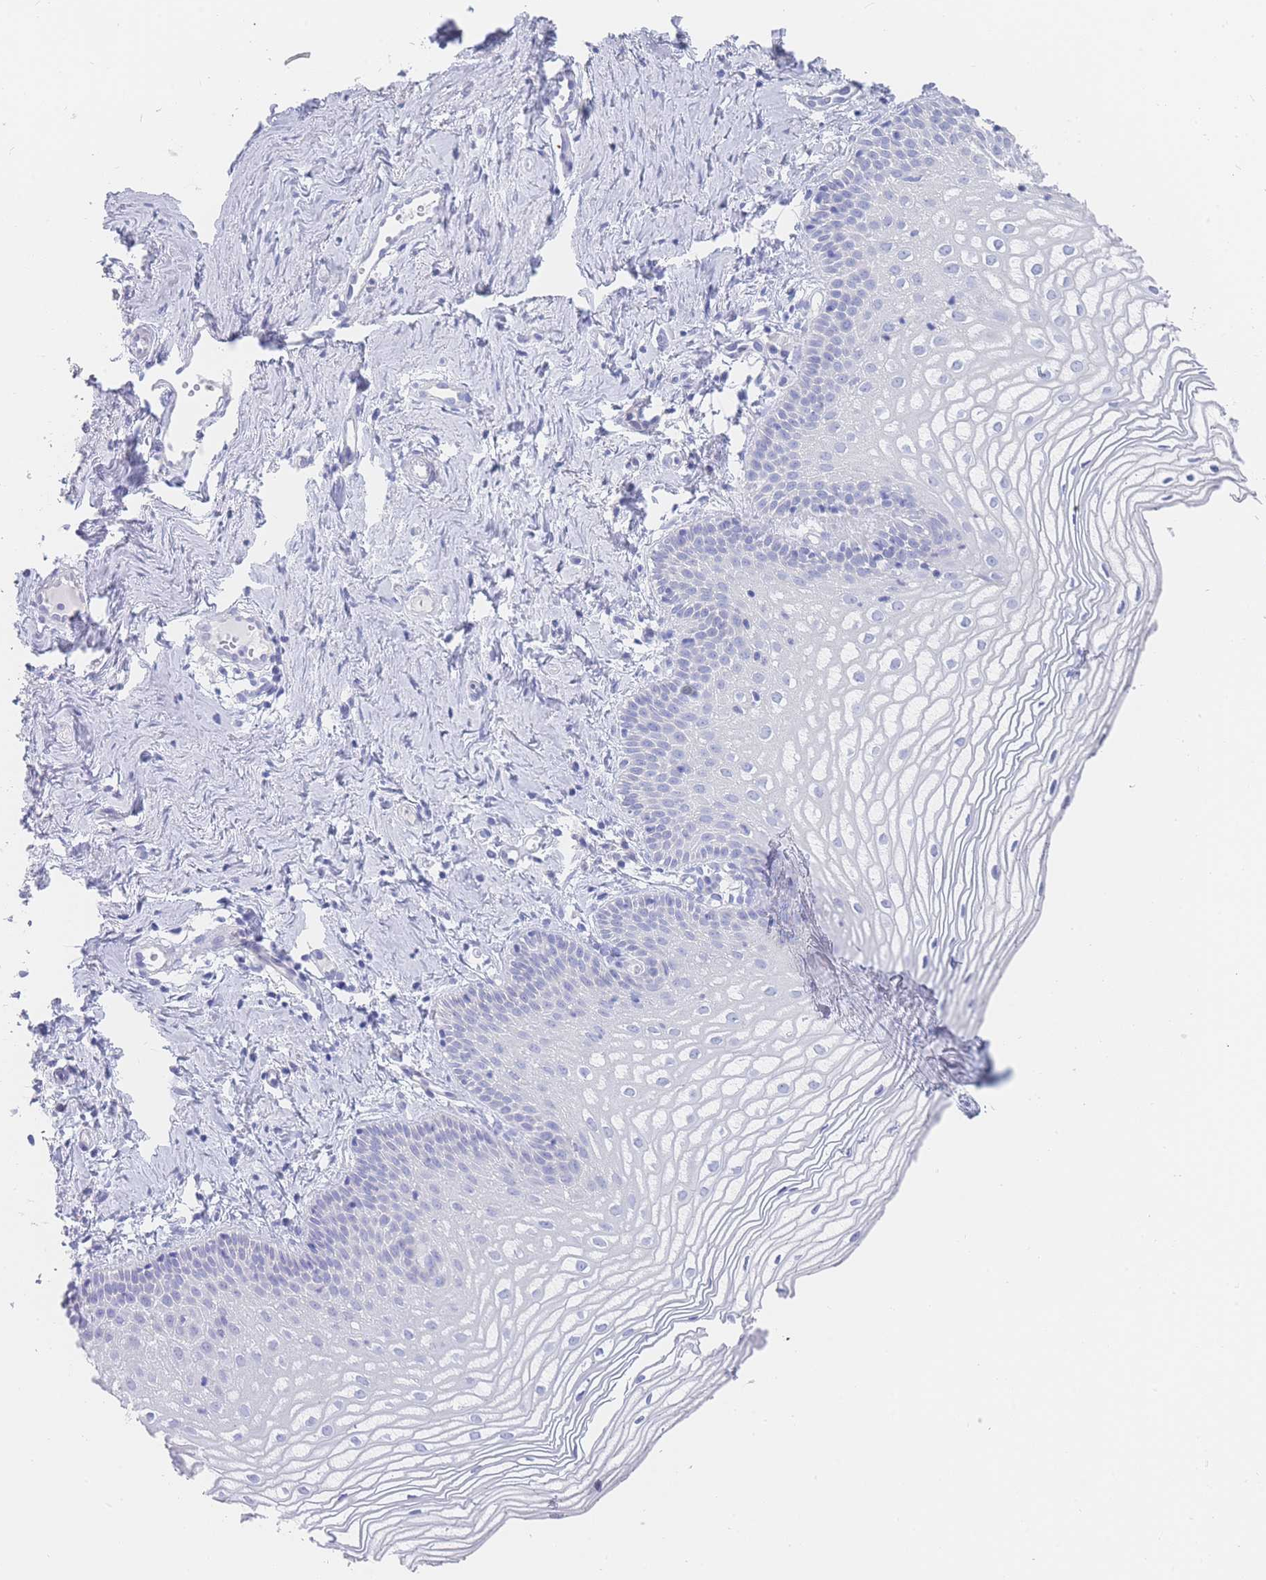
{"staining": {"intensity": "negative", "quantity": "none", "location": "none"}, "tissue": "vagina", "cell_type": "Squamous epithelial cells", "image_type": "normal", "snomed": [{"axis": "morphology", "description": "Normal tissue, NOS"}, {"axis": "topography", "description": "Vagina"}], "caption": "Photomicrograph shows no protein expression in squamous epithelial cells of unremarkable vagina.", "gene": "LZTFL1", "patient": {"sex": "female", "age": 56}}